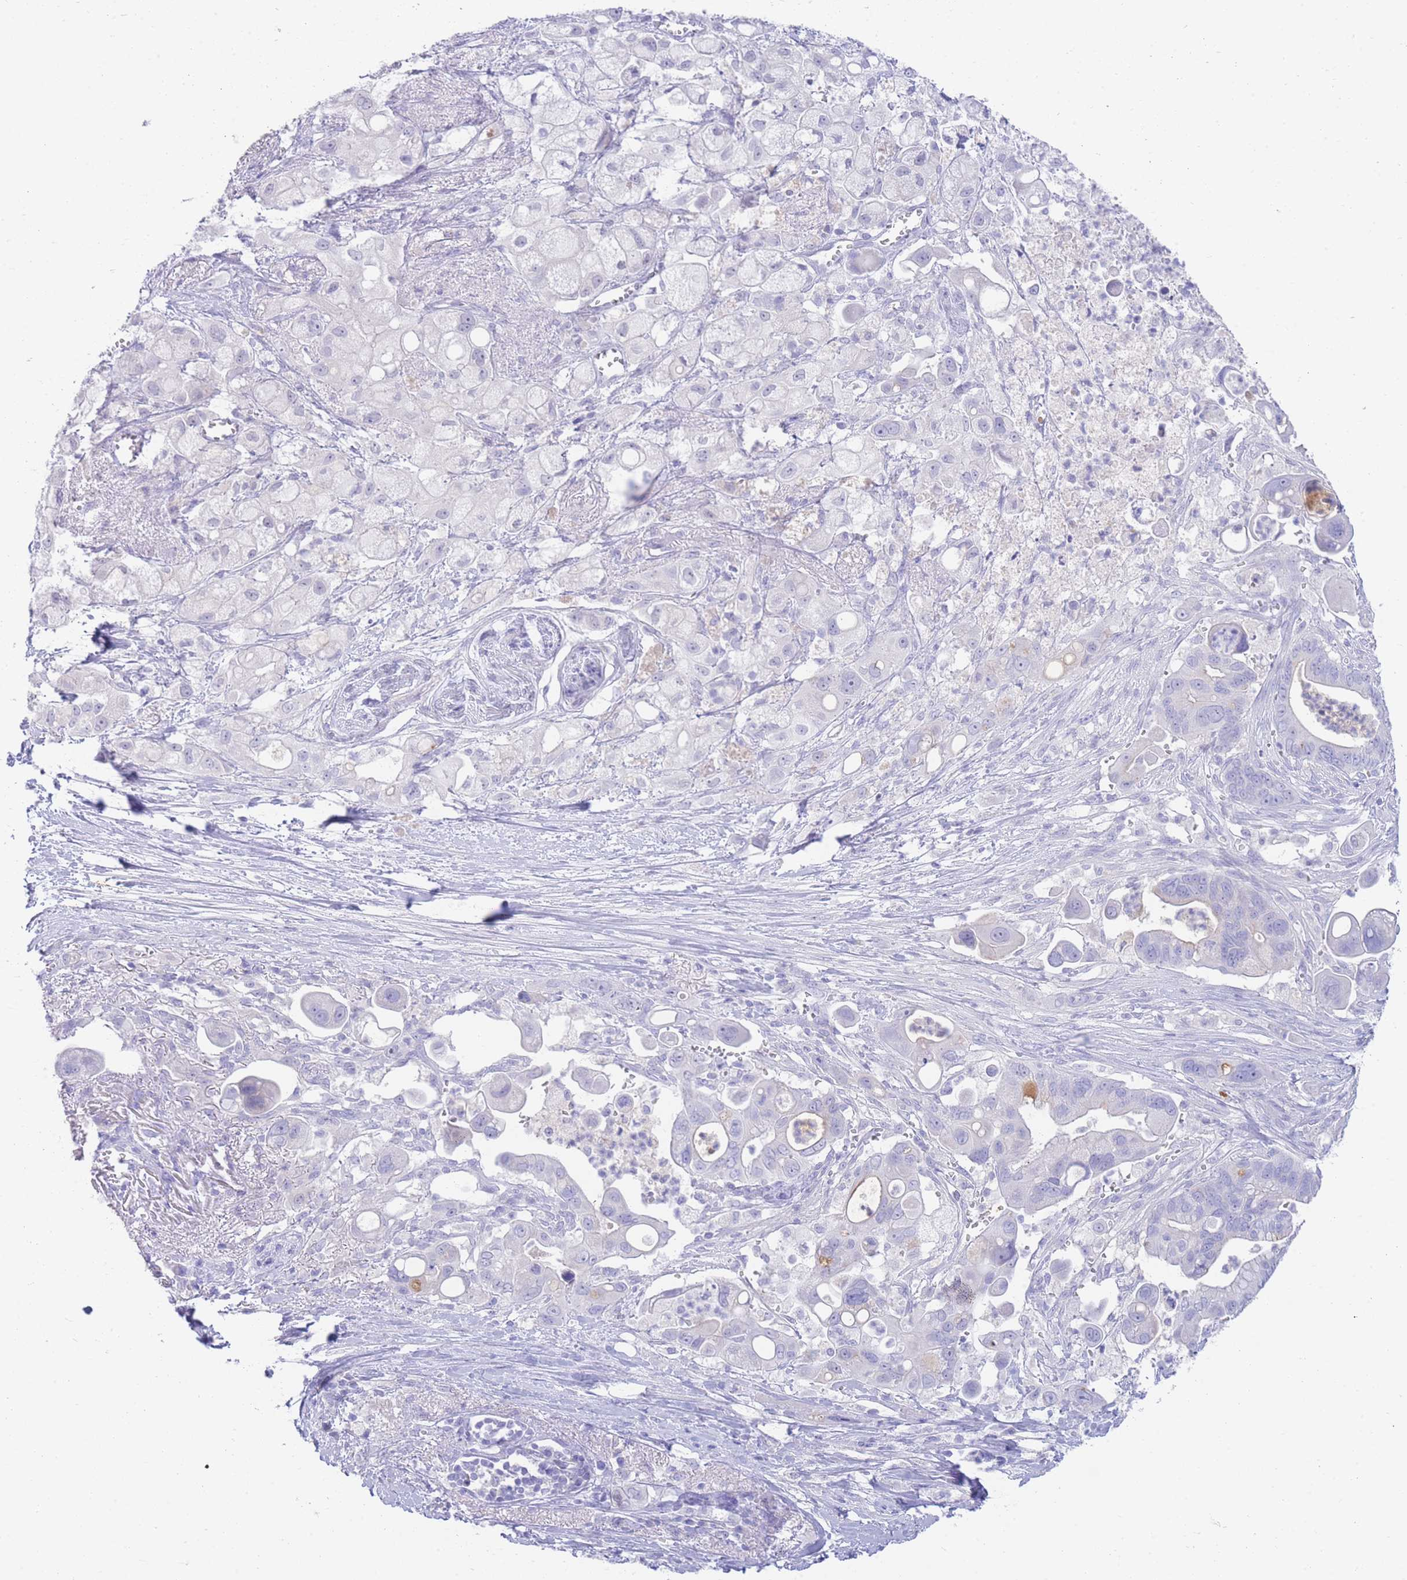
{"staining": {"intensity": "negative", "quantity": "none", "location": "none"}, "tissue": "pancreatic cancer", "cell_type": "Tumor cells", "image_type": "cancer", "snomed": [{"axis": "morphology", "description": "Adenocarcinoma, NOS"}, {"axis": "topography", "description": "Pancreas"}], "caption": "Immunohistochemical staining of human adenocarcinoma (pancreatic) demonstrates no significant staining in tumor cells. The staining is performed using DAB brown chromogen with nuclei counter-stained in using hematoxylin.", "gene": "LRRC37A", "patient": {"sex": "male", "age": 68}}